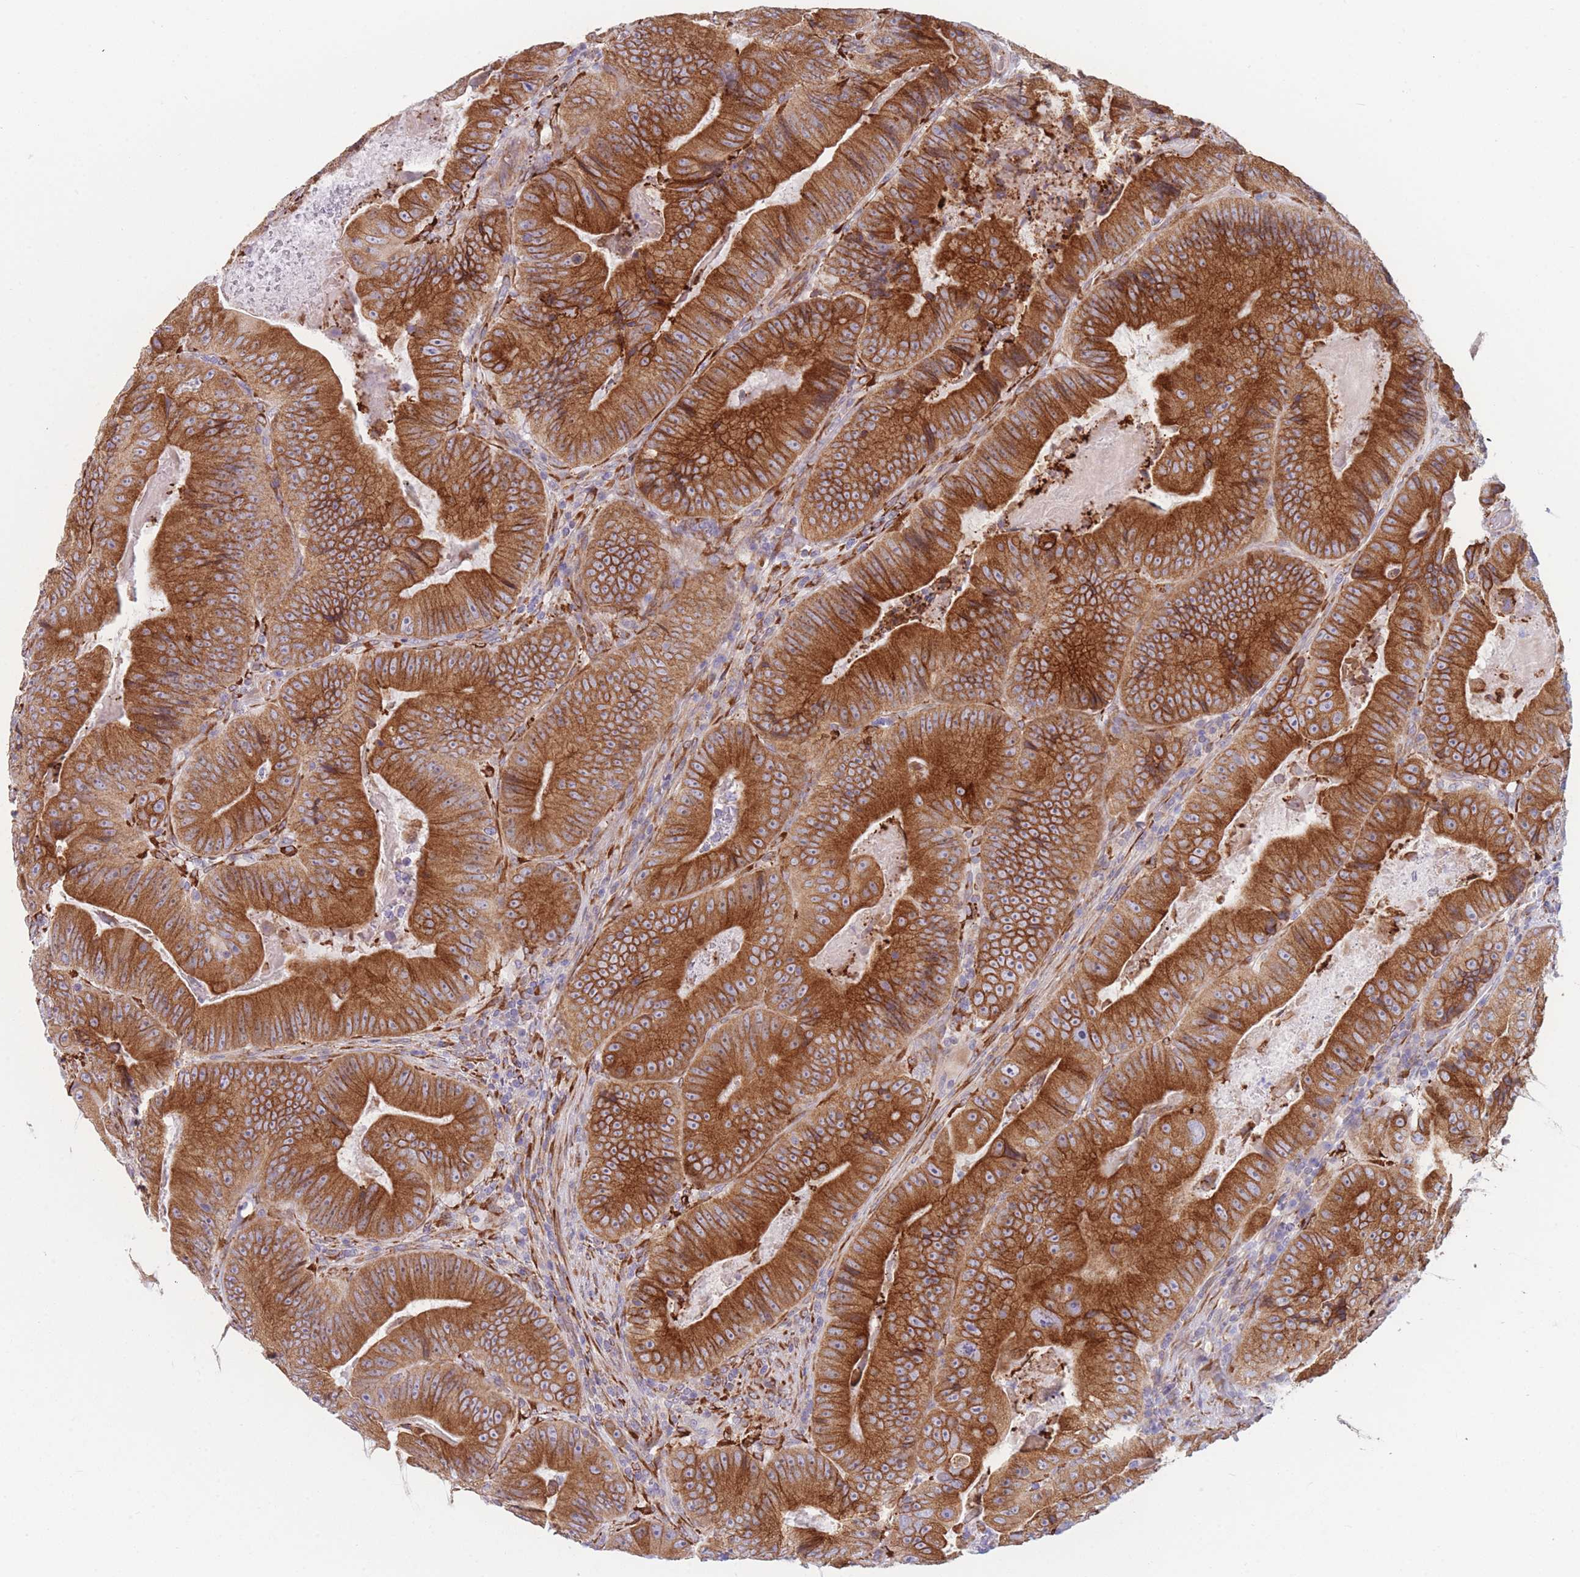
{"staining": {"intensity": "strong", "quantity": ">75%", "location": "cytoplasmic/membranous"}, "tissue": "colorectal cancer", "cell_type": "Tumor cells", "image_type": "cancer", "snomed": [{"axis": "morphology", "description": "Adenocarcinoma, NOS"}, {"axis": "topography", "description": "Colon"}], "caption": "Strong cytoplasmic/membranous positivity for a protein is present in about >75% of tumor cells of colorectal cancer (adenocarcinoma) using IHC.", "gene": "AK9", "patient": {"sex": "female", "age": 86}}